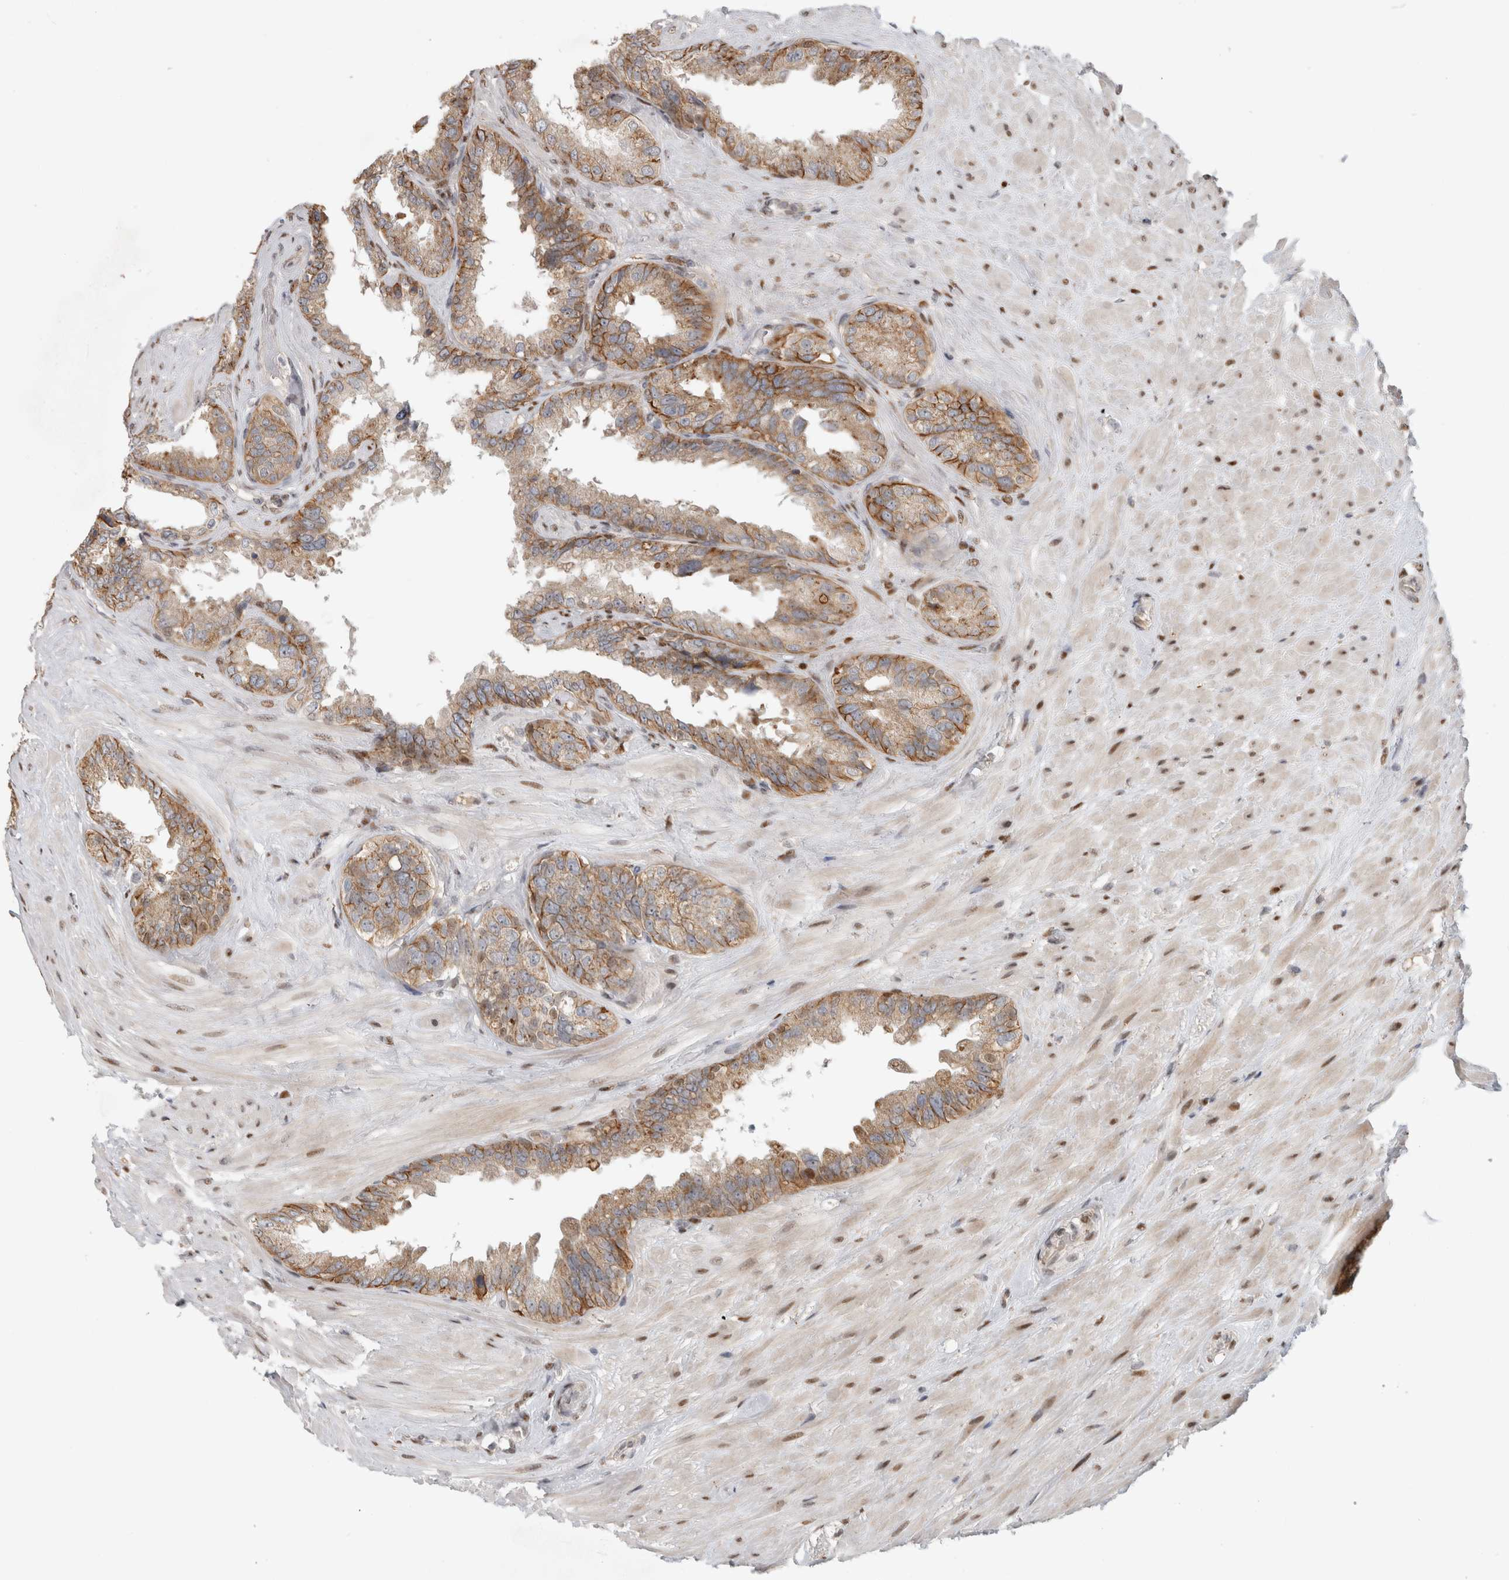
{"staining": {"intensity": "moderate", "quantity": ">75%", "location": "cytoplasmic/membranous"}, "tissue": "seminal vesicle", "cell_type": "Glandular cells", "image_type": "normal", "snomed": [{"axis": "morphology", "description": "Normal tissue, NOS"}, {"axis": "topography", "description": "Seminal veicle"}], "caption": "This photomicrograph demonstrates IHC staining of normal seminal vesicle, with medium moderate cytoplasmic/membranous positivity in approximately >75% of glandular cells.", "gene": "NAB2", "patient": {"sex": "male", "age": 80}}